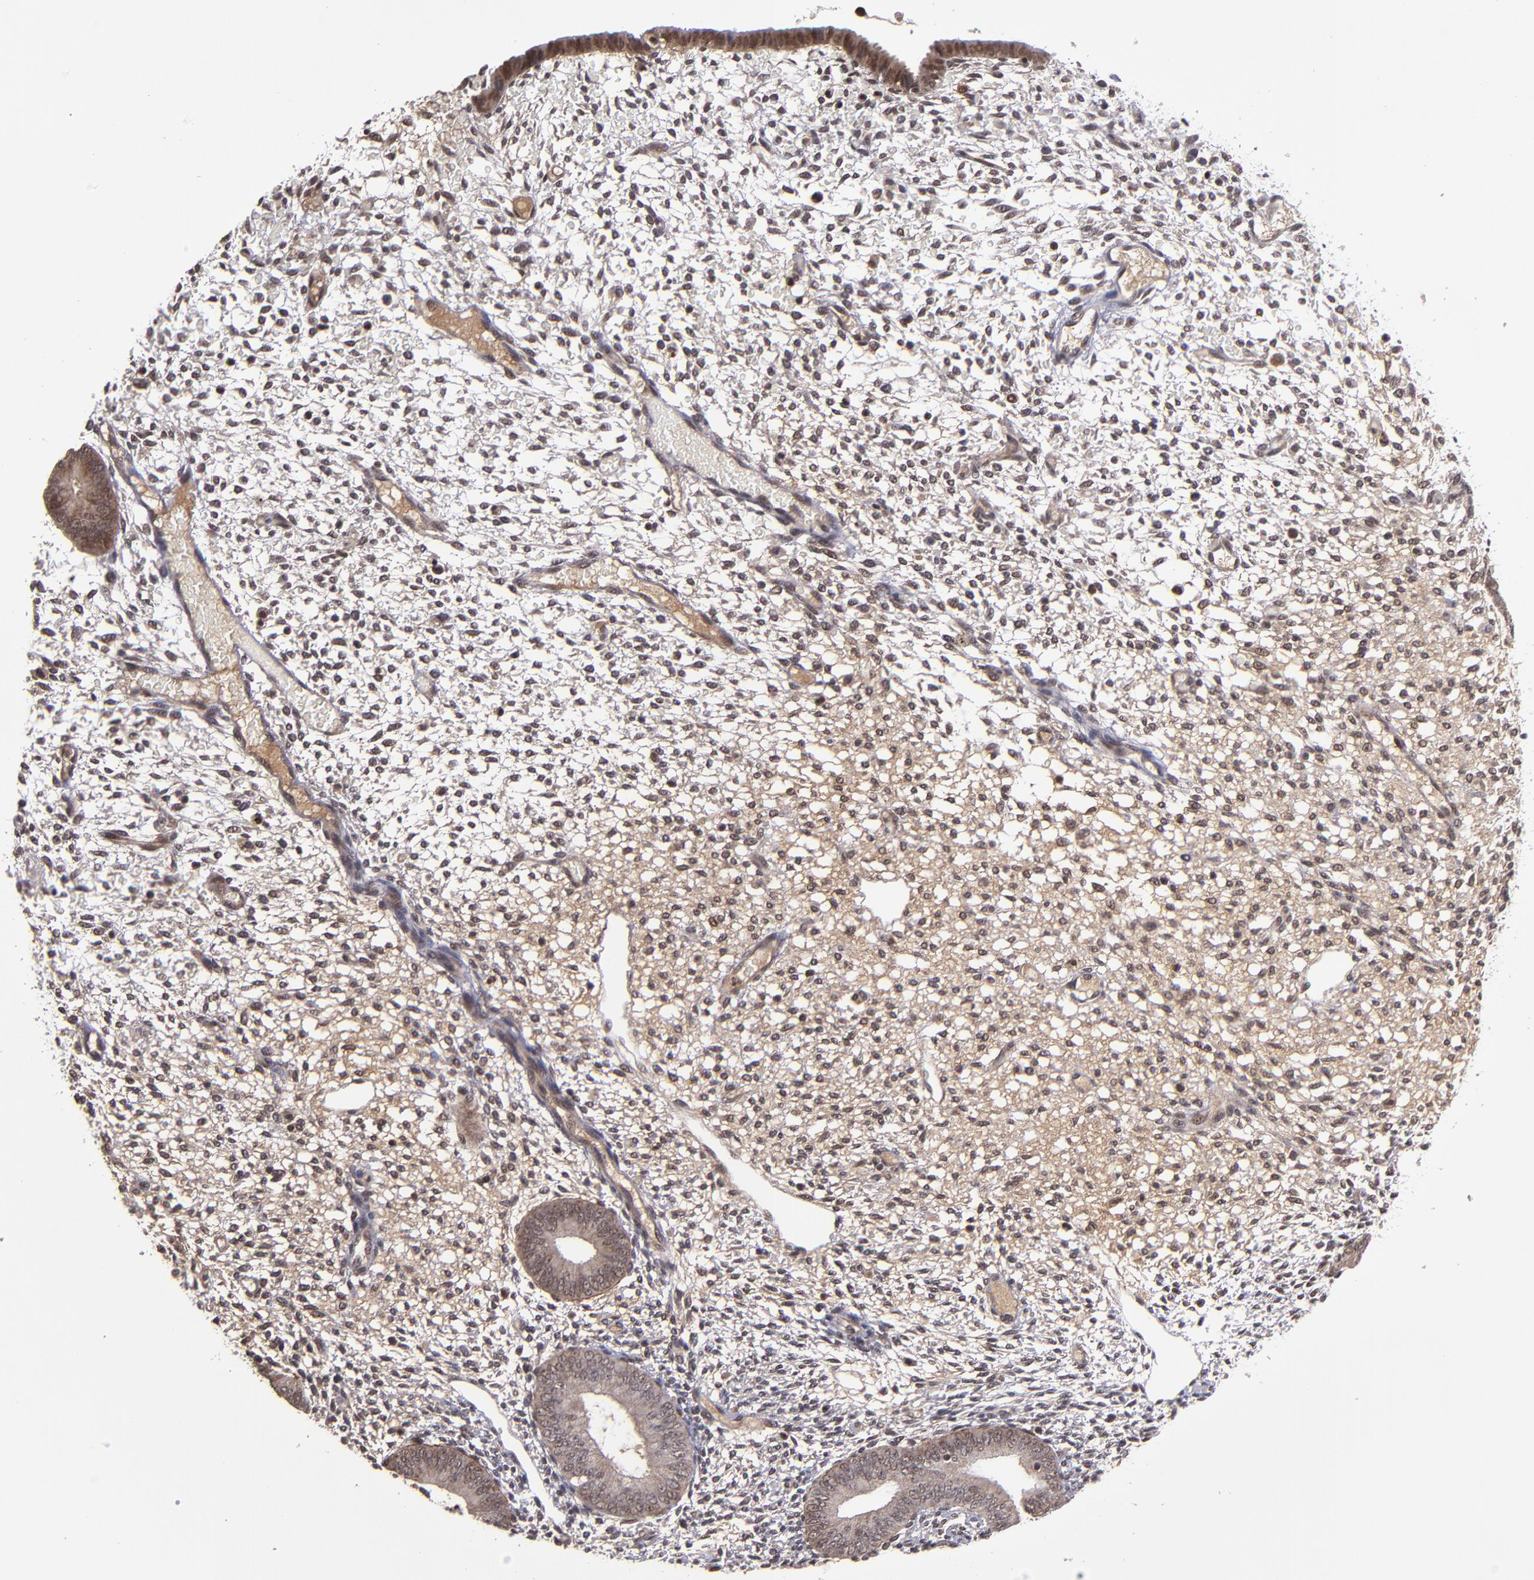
{"staining": {"intensity": "moderate", "quantity": "25%-75%", "location": "nuclear"}, "tissue": "endometrium", "cell_type": "Cells in endometrial stroma", "image_type": "normal", "snomed": [{"axis": "morphology", "description": "Normal tissue, NOS"}, {"axis": "topography", "description": "Endometrium"}], "caption": "Protein staining reveals moderate nuclear staining in about 25%-75% of cells in endometrial stroma in unremarkable endometrium. (Stains: DAB in brown, nuclei in blue, Microscopy: brightfield microscopy at high magnification).", "gene": "EP300", "patient": {"sex": "female", "age": 42}}